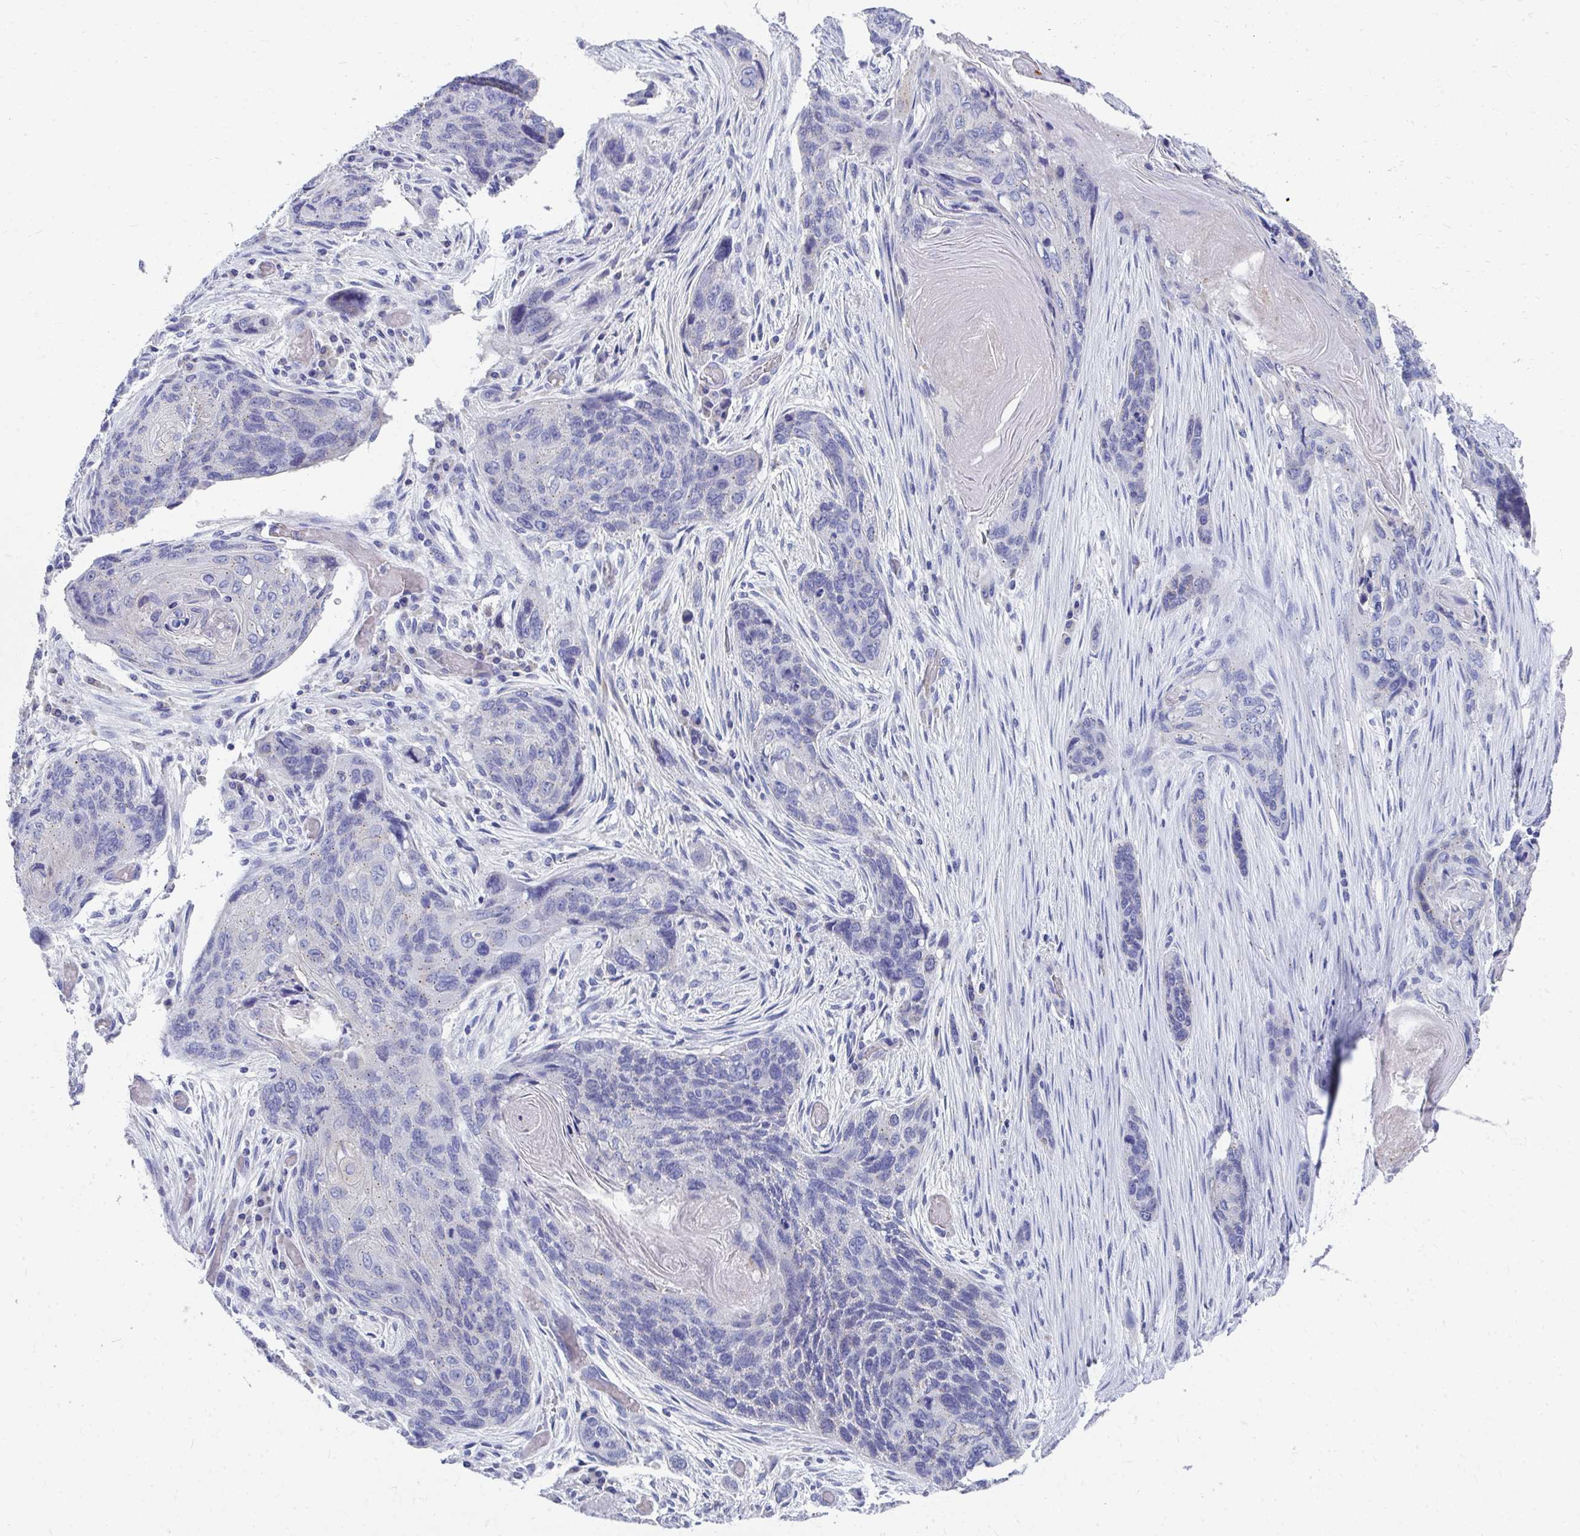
{"staining": {"intensity": "negative", "quantity": "none", "location": "none"}, "tissue": "lung cancer", "cell_type": "Tumor cells", "image_type": "cancer", "snomed": [{"axis": "morphology", "description": "Squamous cell carcinoma, NOS"}, {"axis": "morphology", "description": "Squamous cell carcinoma, metastatic, NOS"}, {"axis": "topography", "description": "Lymph node"}, {"axis": "topography", "description": "Lung"}], "caption": "An IHC histopathology image of lung cancer (metastatic squamous cell carcinoma) is shown. There is no staining in tumor cells of lung cancer (metastatic squamous cell carcinoma). (DAB (3,3'-diaminobenzidine) IHC with hematoxylin counter stain).", "gene": "TMPRSS2", "patient": {"sex": "male", "age": 41}}